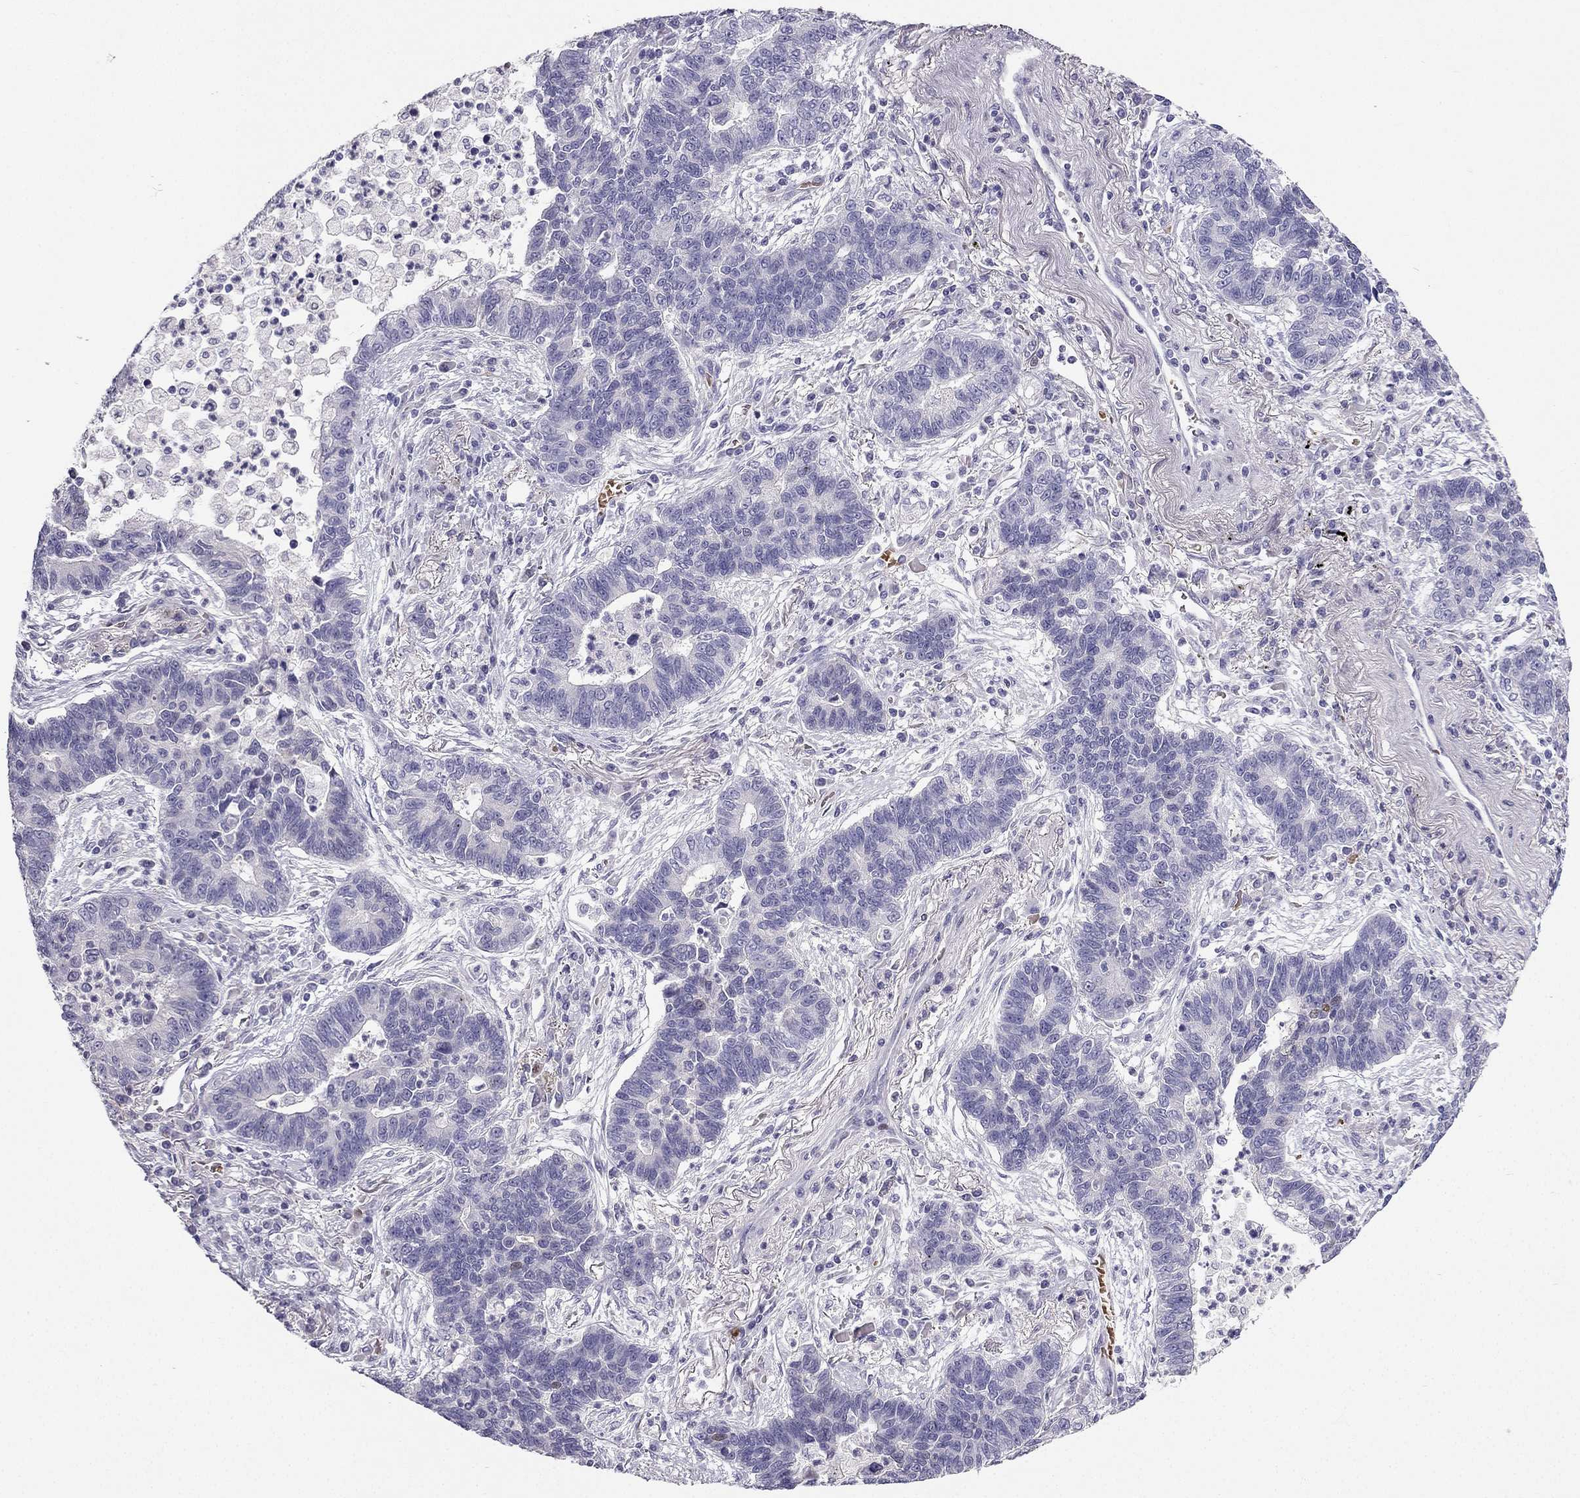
{"staining": {"intensity": "negative", "quantity": "none", "location": "none"}, "tissue": "lung cancer", "cell_type": "Tumor cells", "image_type": "cancer", "snomed": [{"axis": "morphology", "description": "Adenocarcinoma, NOS"}, {"axis": "topography", "description": "Lung"}], "caption": "Human lung adenocarcinoma stained for a protein using IHC exhibits no expression in tumor cells.", "gene": "RSPH14", "patient": {"sex": "female", "age": 57}}